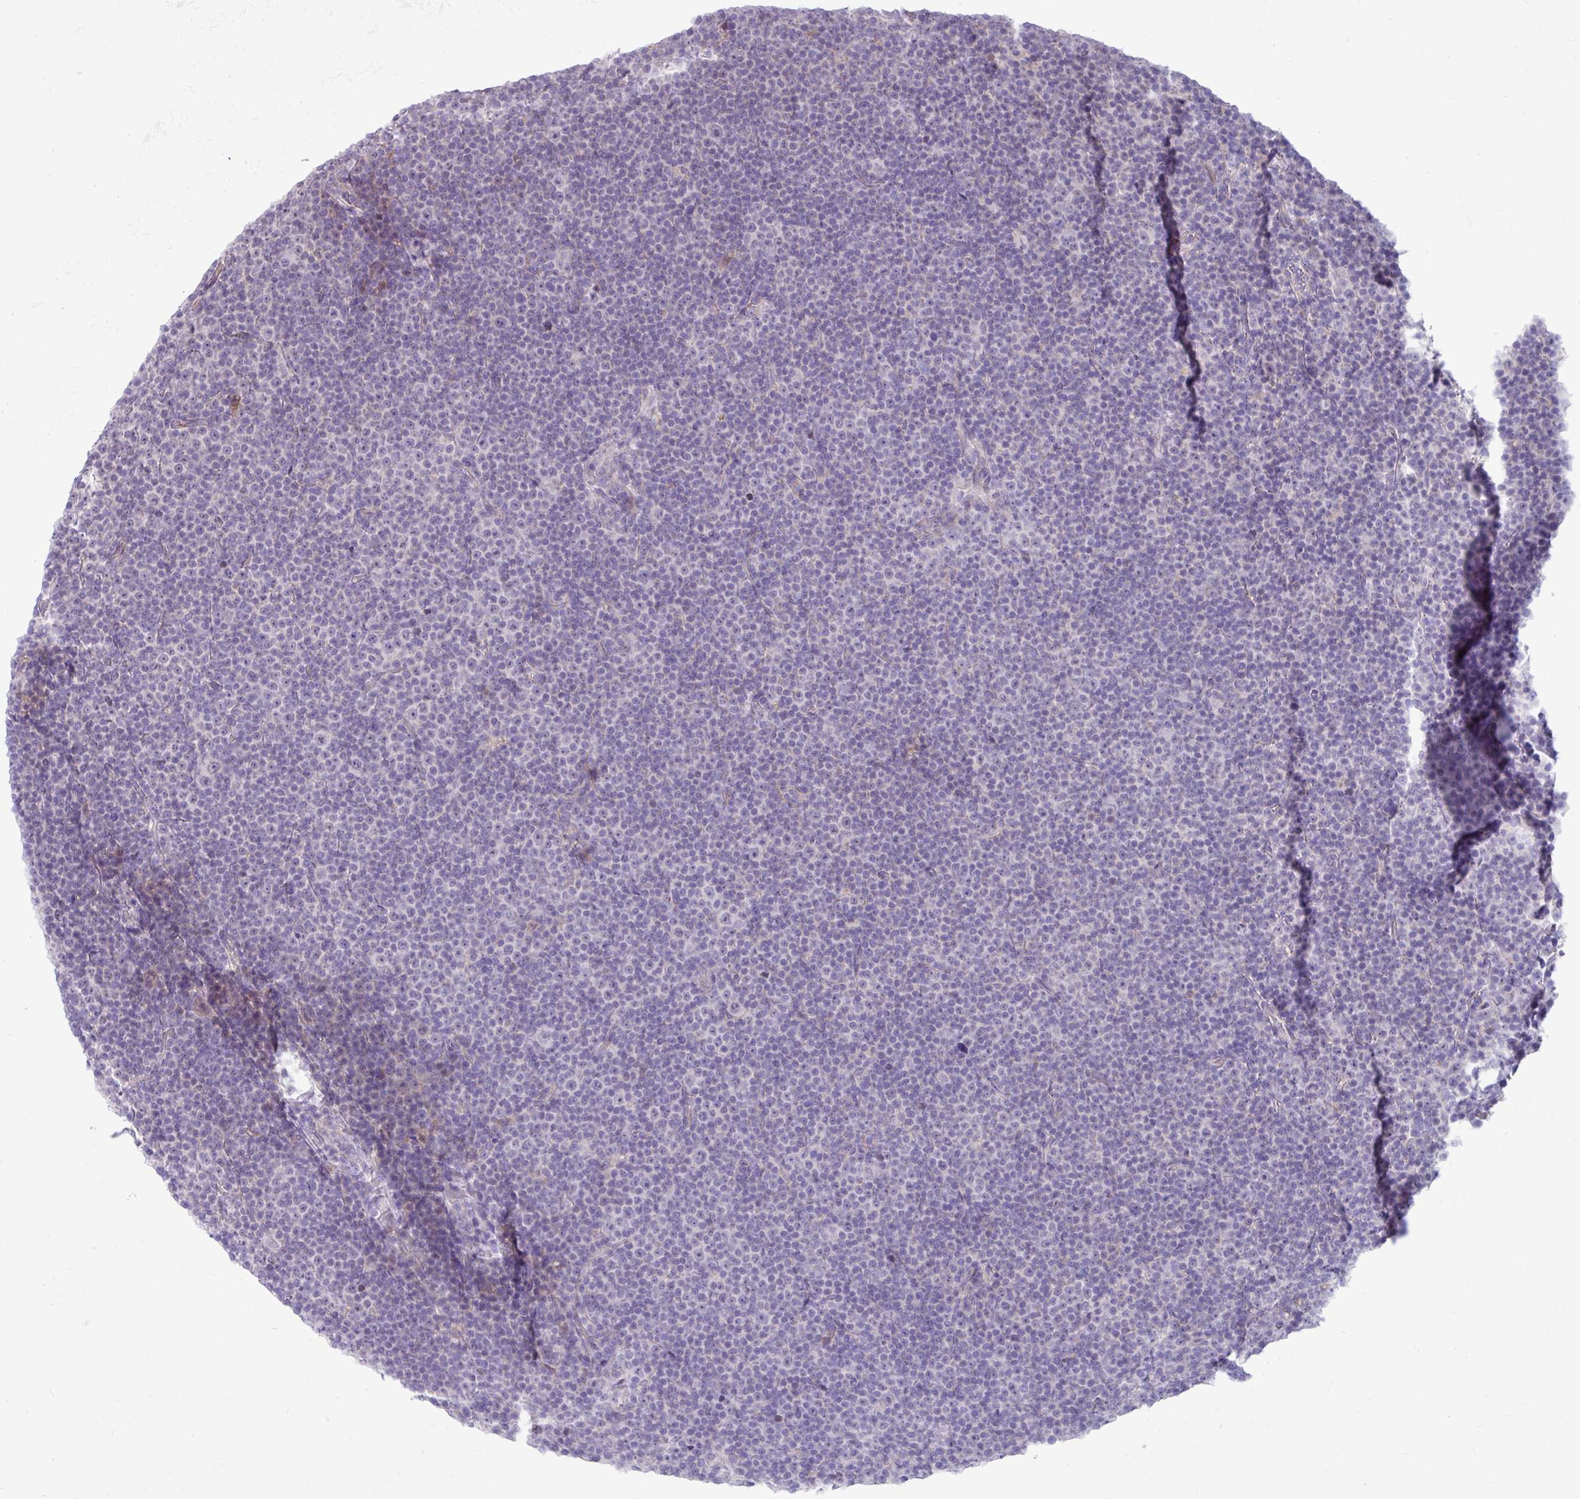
{"staining": {"intensity": "negative", "quantity": "none", "location": "none"}, "tissue": "lymphoma", "cell_type": "Tumor cells", "image_type": "cancer", "snomed": [{"axis": "morphology", "description": "Malignant lymphoma, non-Hodgkin's type, Low grade"}, {"axis": "topography", "description": "Lymph node"}], "caption": "Lymphoma was stained to show a protein in brown. There is no significant expression in tumor cells. (IHC, brightfield microscopy, high magnification).", "gene": "IRGC", "patient": {"sex": "female", "age": 67}}